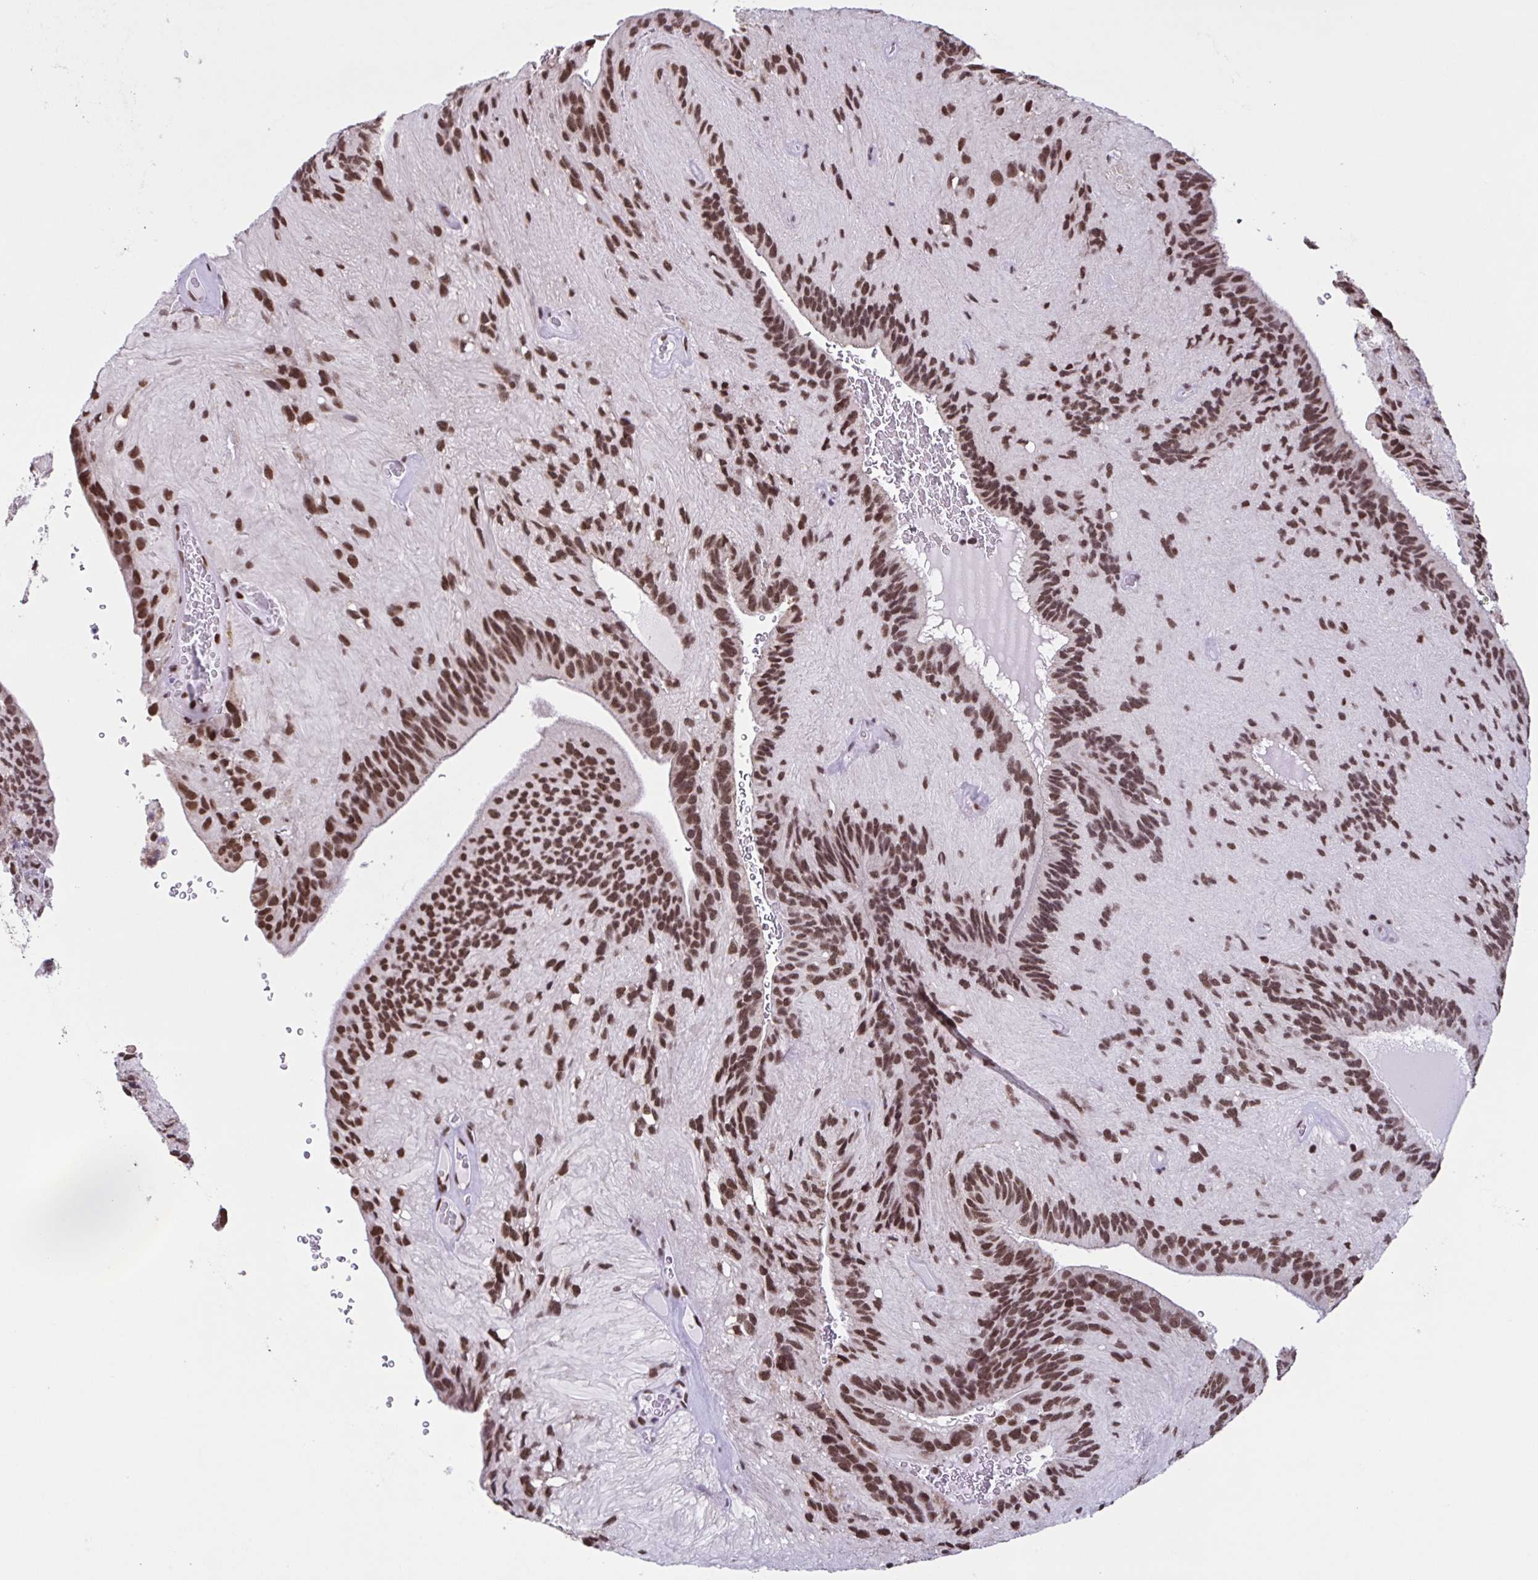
{"staining": {"intensity": "strong", "quantity": ">75%", "location": "nuclear"}, "tissue": "glioma", "cell_type": "Tumor cells", "image_type": "cancer", "snomed": [{"axis": "morphology", "description": "Glioma, malignant, Low grade"}, {"axis": "topography", "description": "Brain"}], "caption": "The immunohistochemical stain labels strong nuclear positivity in tumor cells of malignant glioma (low-grade) tissue.", "gene": "TIMM21", "patient": {"sex": "male", "age": 31}}